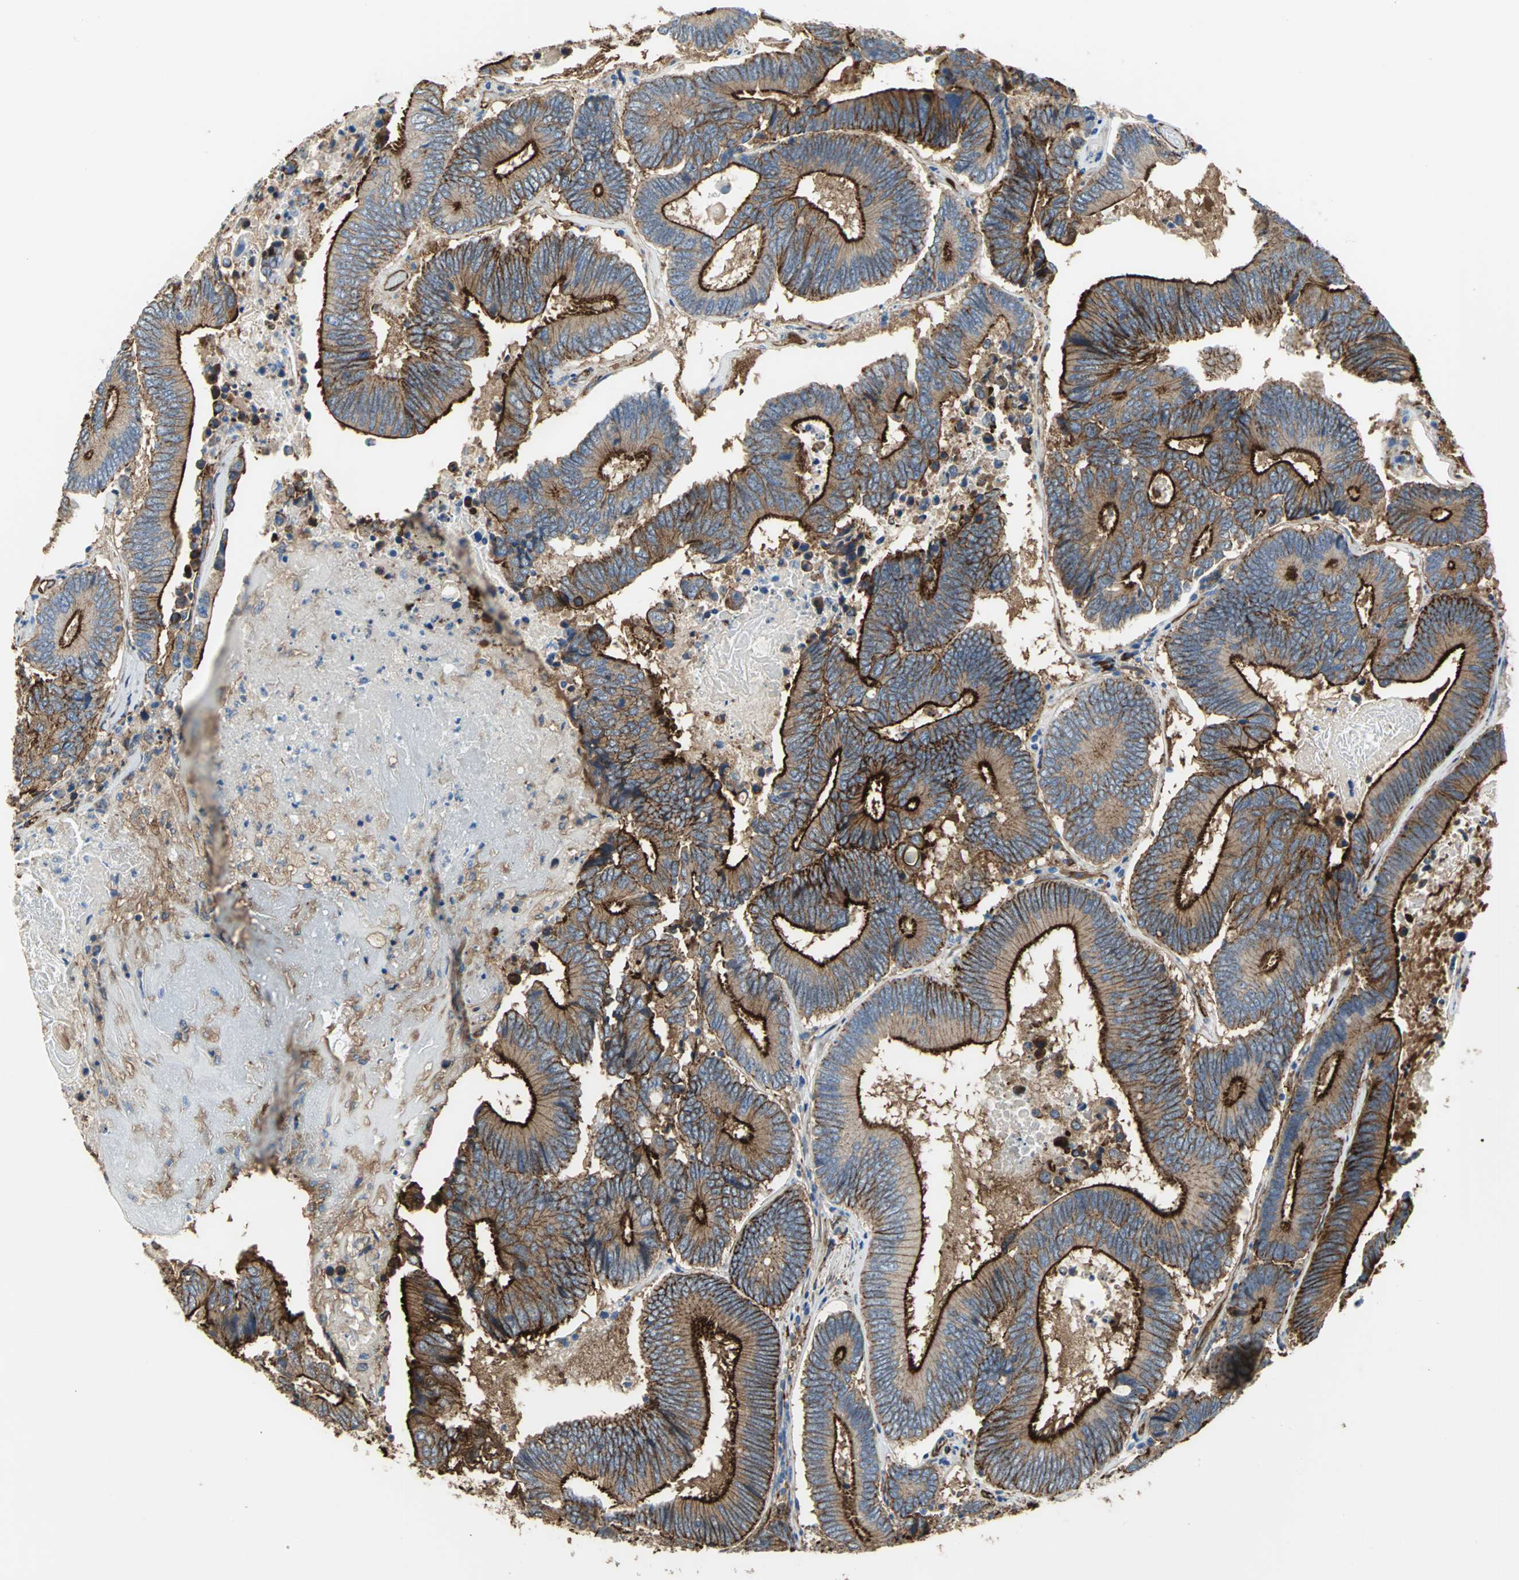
{"staining": {"intensity": "strong", "quantity": ">75%", "location": "cytoplasmic/membranous"}, "tissue": "colorectal cancer", "cell_type": "Tumor cells", "image_type": "cancer", "snomed": [{"axis": "morphology", "description": "Adenocarcinoma, NOS"}, {"axis": "topography", "description": "Colon"}], "caption": "A brown stain shows strong cytoplasmic/membranous expression of a protein in human colorectal adenocarcinoma tumor cells.", "gene": "FLNB", "patient": {"sex": "female", "age": 78}}